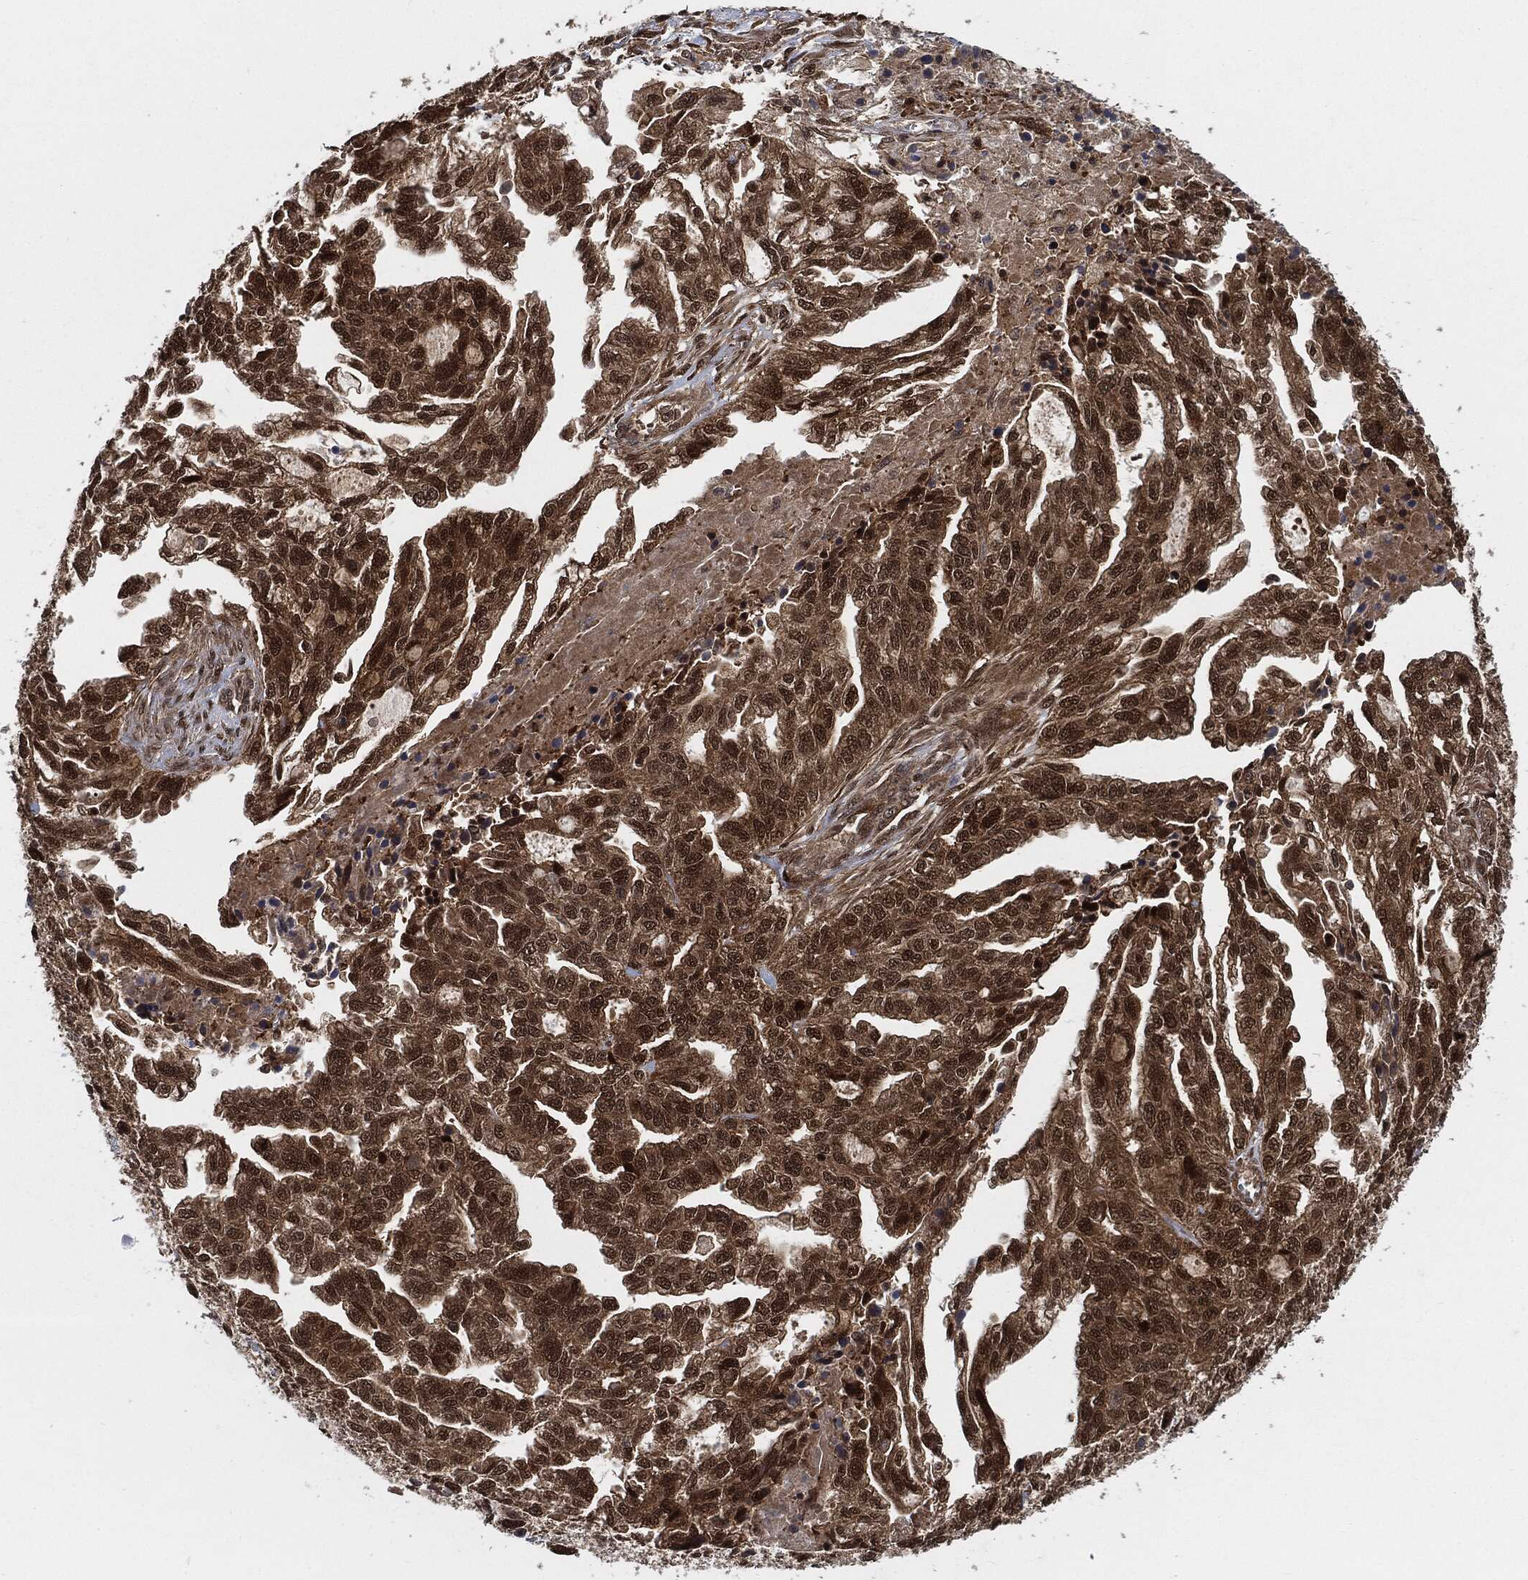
{"staining": {"intensity": "moderate", "quantity": ">75%", "location": "cytoplasmic/membranous,nuclear"}, "tissue": "ovarian cancer", "cell_type": "Tumor cells", "image_type": "cancer", "snomed": [{"axis": "morphology", "description": "Cystadenocarcinoma, serous, NOS"}, {"axis": "topography", "description": "Ovary"}], "caption": "Tumor cells exhibit moderate cytoplasmic/membranous and nuclear expression in approximately >75% of cells in ovarian serous cystadenocarcinoma. Immunohistochemistry stains the protein of interest in brown and the nuclei are stained blue.", "gene": "CUTA", "patient": {"sex": "female", "age": 51}}